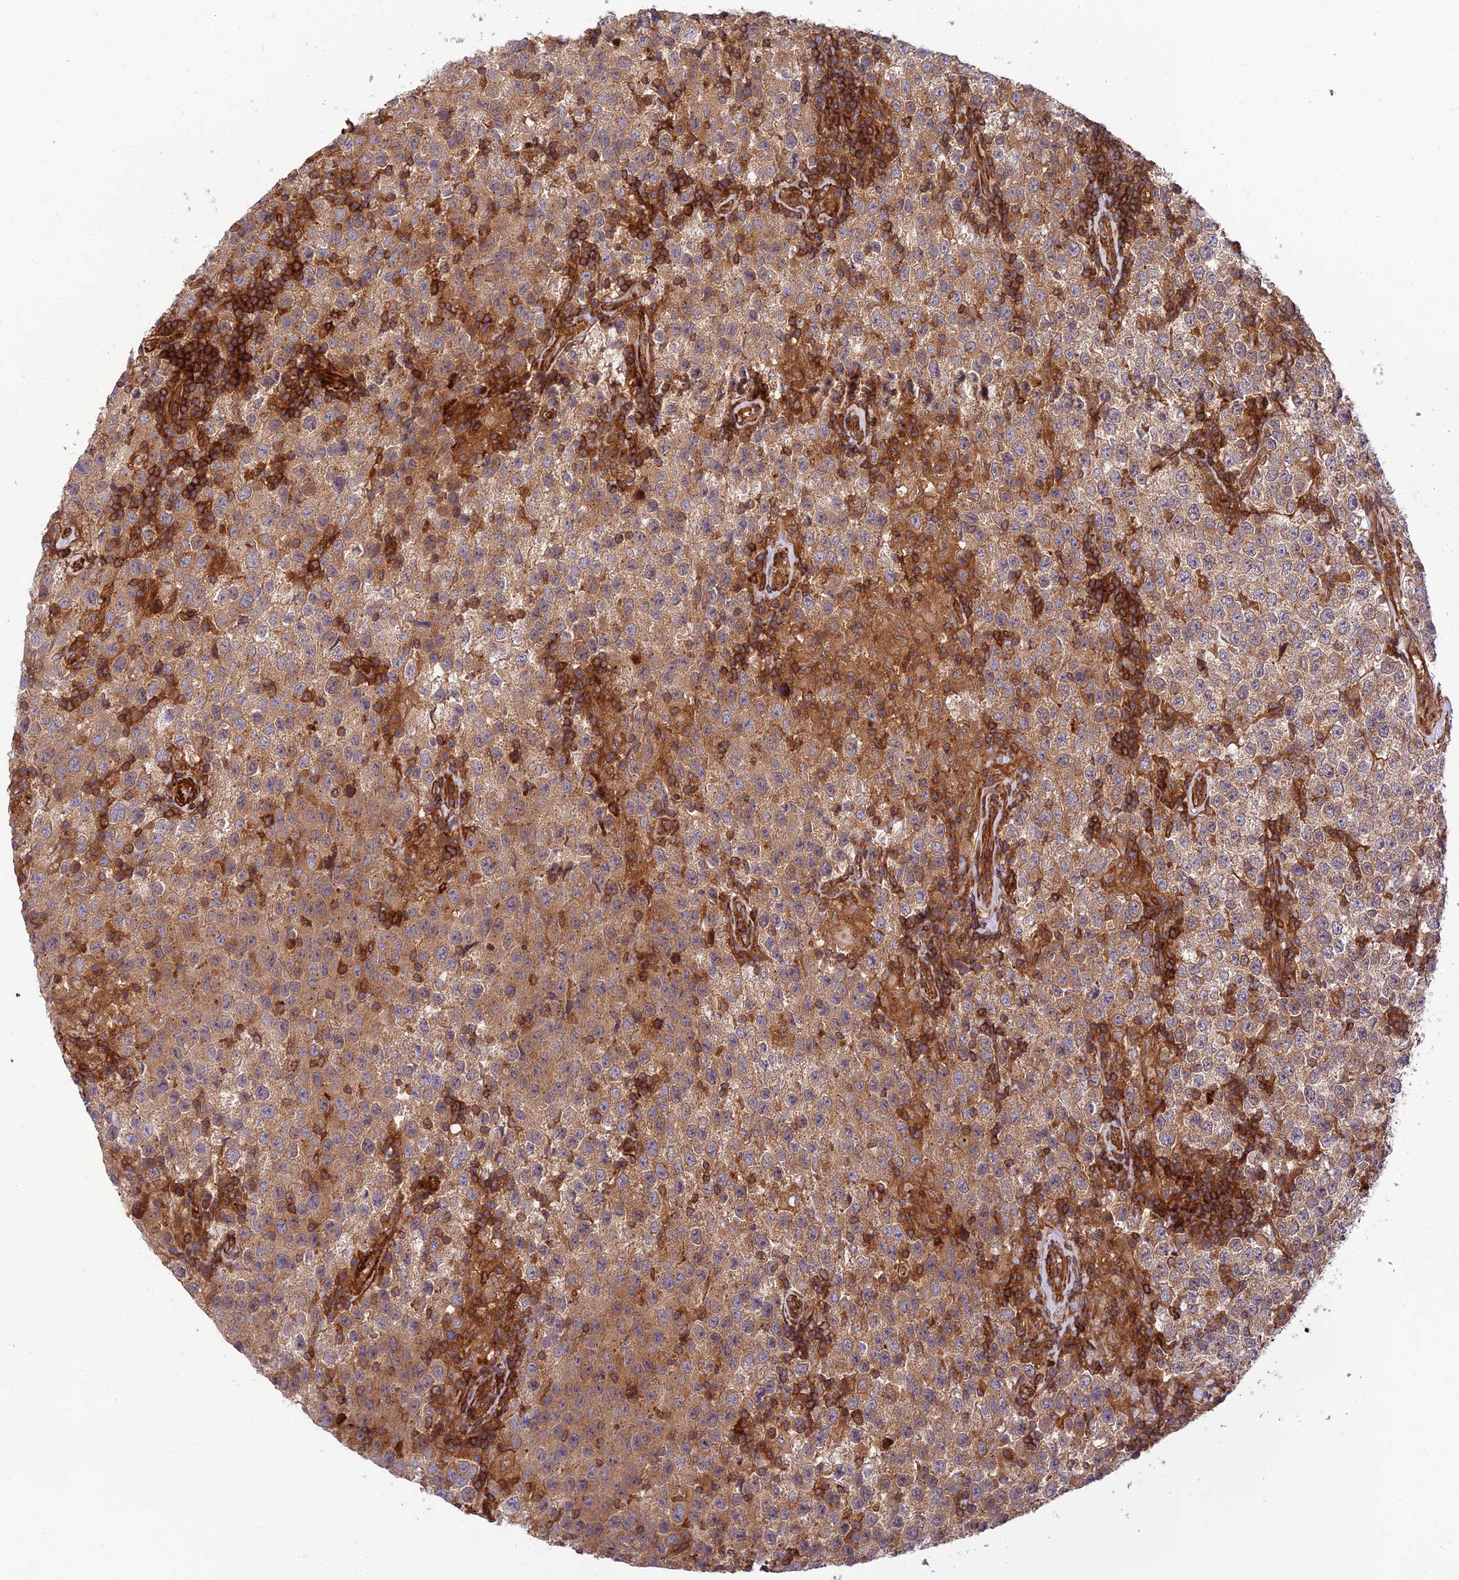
{"staining": {"intensity": "moderate", "quantity": ">75%", "location": "cytoplasmic/membranous"}, "tissue": "testis cancer", "cell_type": "Tumor cells", "image_type": "cancer", "snomed": [{"axis": "morphology", "description": "Seminoma, NOS"}, {"axis": "morphology", "description": "Carcinoma, Embryonal, NOS"}, {"axis": "topography", "description": "Testis"}], "caption": "High-magnification brightfield microscopy of testis cancer stained with DAB (brown) and counterstained with hematoxylin (blue). tumor cells exhibit moderate cytoplasmic/membranous staining is seen in approximately>75% of cells.", "gene": "EVI5L", "patient": {"sex": "male", "age": 41}}